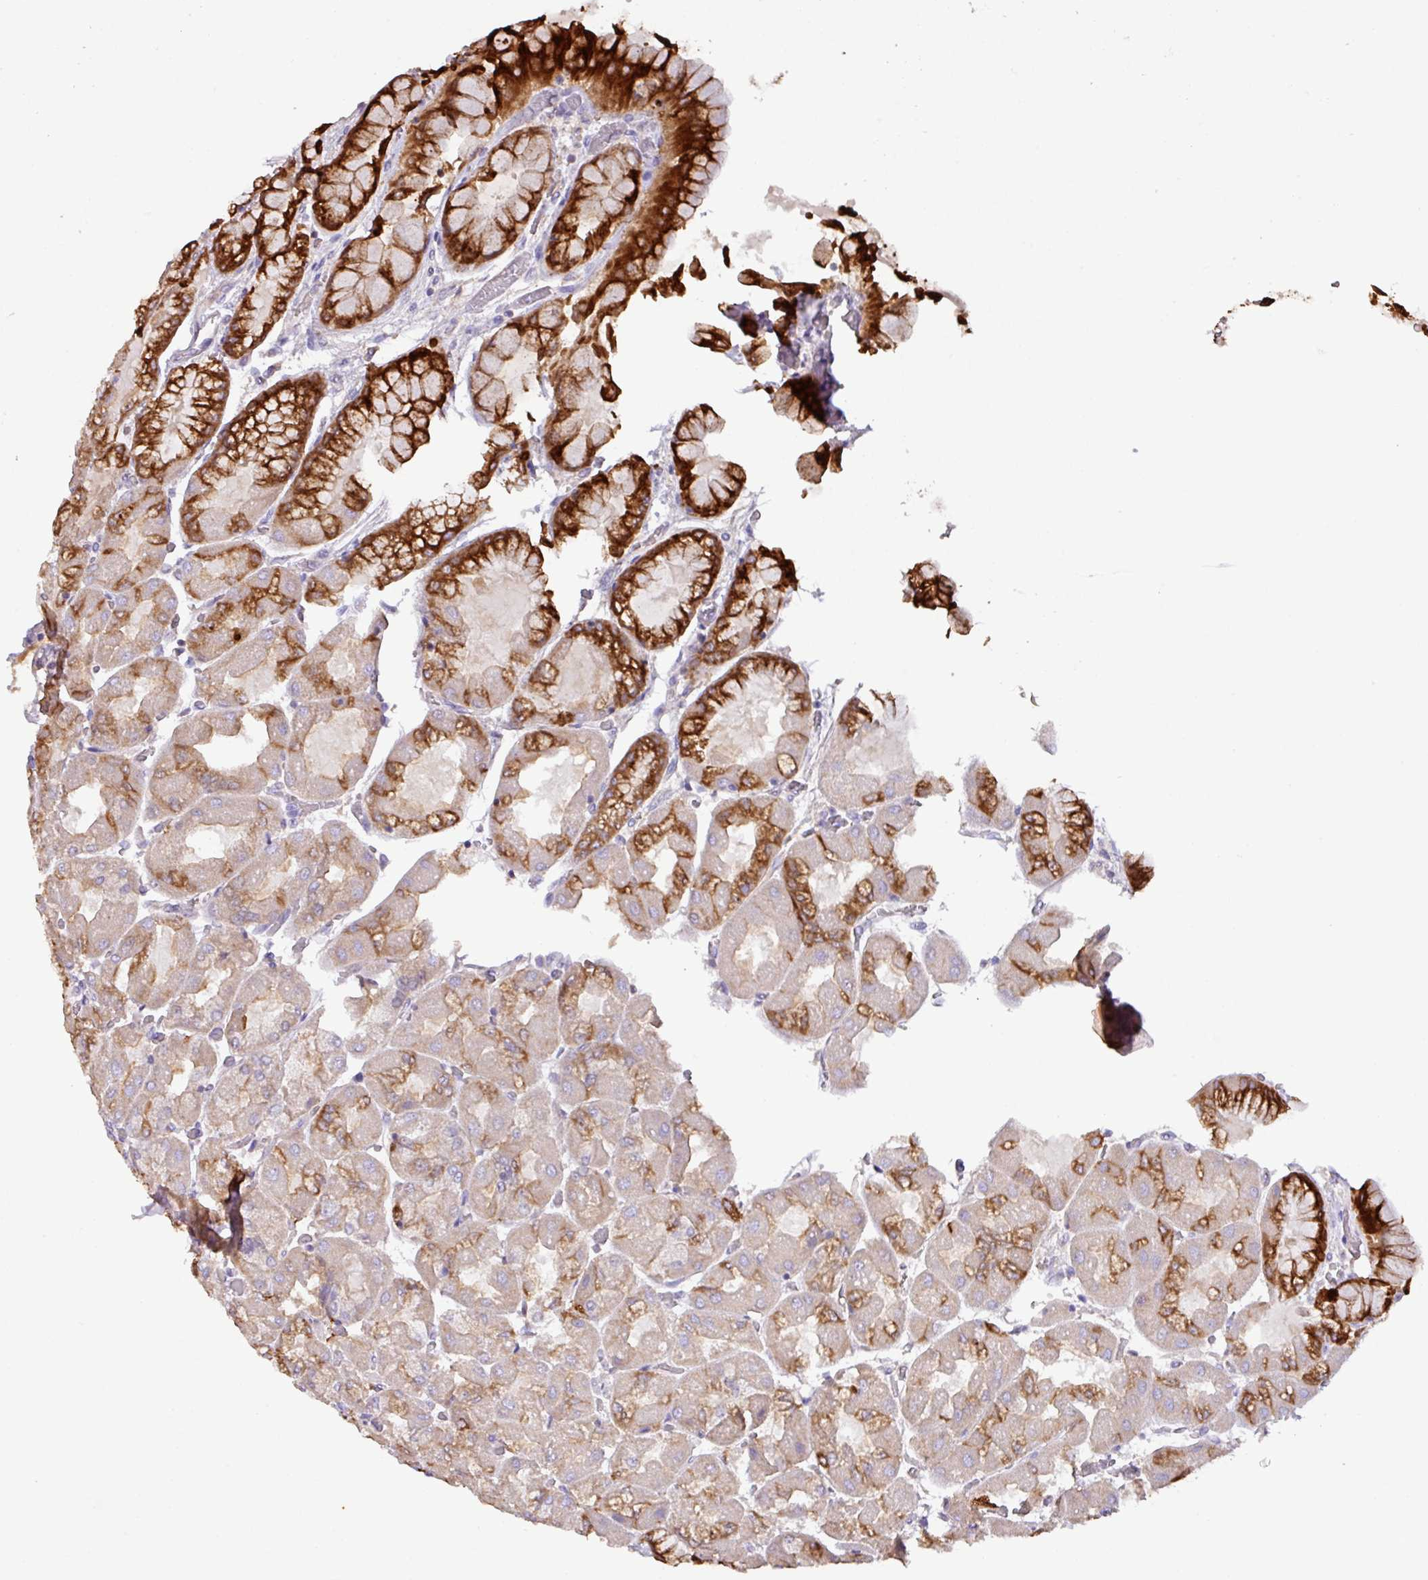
{"staining": {"intensity": "strong", "quantity": "25%-75%", "location": "cytoplasmic/membranous"}, "tissue": "stomach", "cell_type": "Glandular cells", "image_type": "normal", "snomed": [{"axis": "morphology", "description": "Normal tissue, NOS"}, {"axis": "topography", "description": "Stomach"}], "caption": "Immunohistochemical staining of normal human stomach exhibits 25%-75% levels of strong cytoplasmic/membranous protein expression in about 25%-75% of glandular cells.", "gene": "AGR3", "patient": {"sex": "female", "age": 61}}